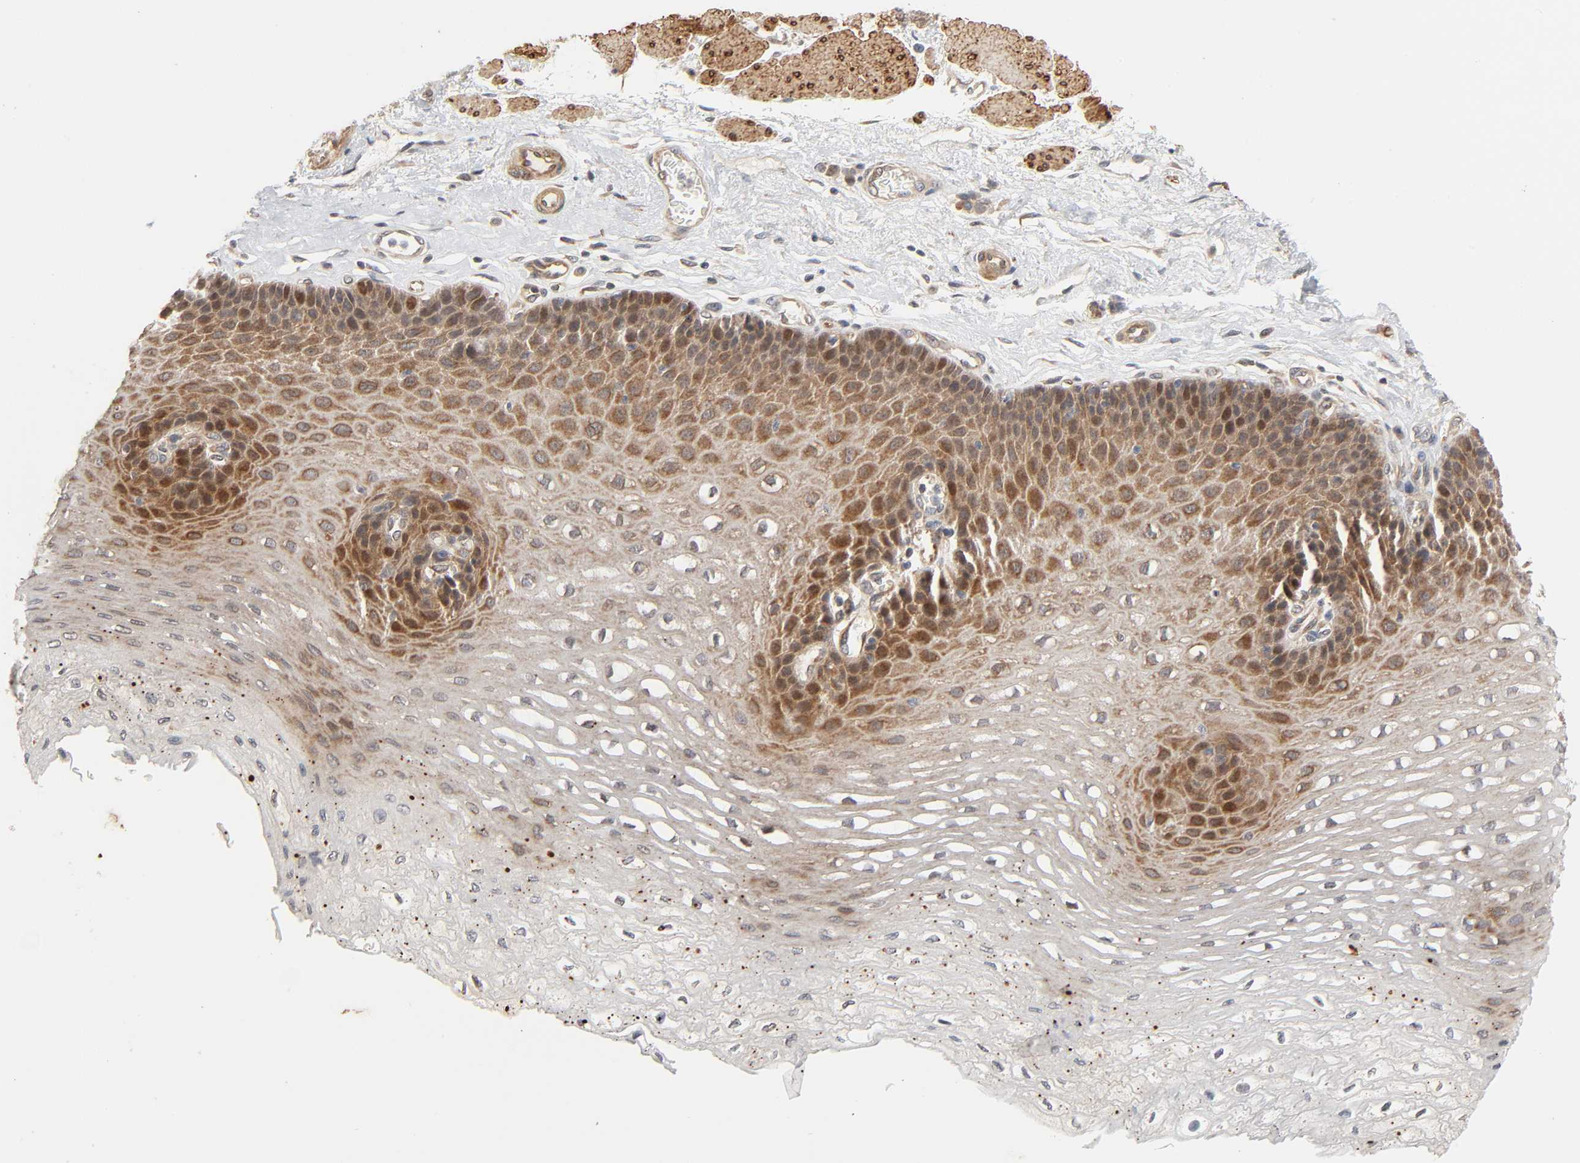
{"staining": {"intensity": "moderate", "quantity": "25%-75%", "location": "cytoplasmic/membranous"}, "tissue": "esophagus", "cell_type": "Squamous epithelial cells", "image_type": "normal", "snomed": [{"axis": "morphology", "description": "Normal tissue, NOS"}, {"axis": "topography", "description": "Esophagus"}], "caption": "Immunohistochemistry staining of normal esophagus, which demonstrates medium levels of moderate cytoplasmic/membranous expression in about 25%-75% of squamous epithelial cells indicating moderate cytoplasmic/membranous protein expression. The staining was performed using DAB (3,3'-diaminobenzidine) (brown) for protein detection and nuclei were counterstained in hematoxylin (blue).", "gene": "NEMF", "patient": {"sex": "female", "age": 72}}